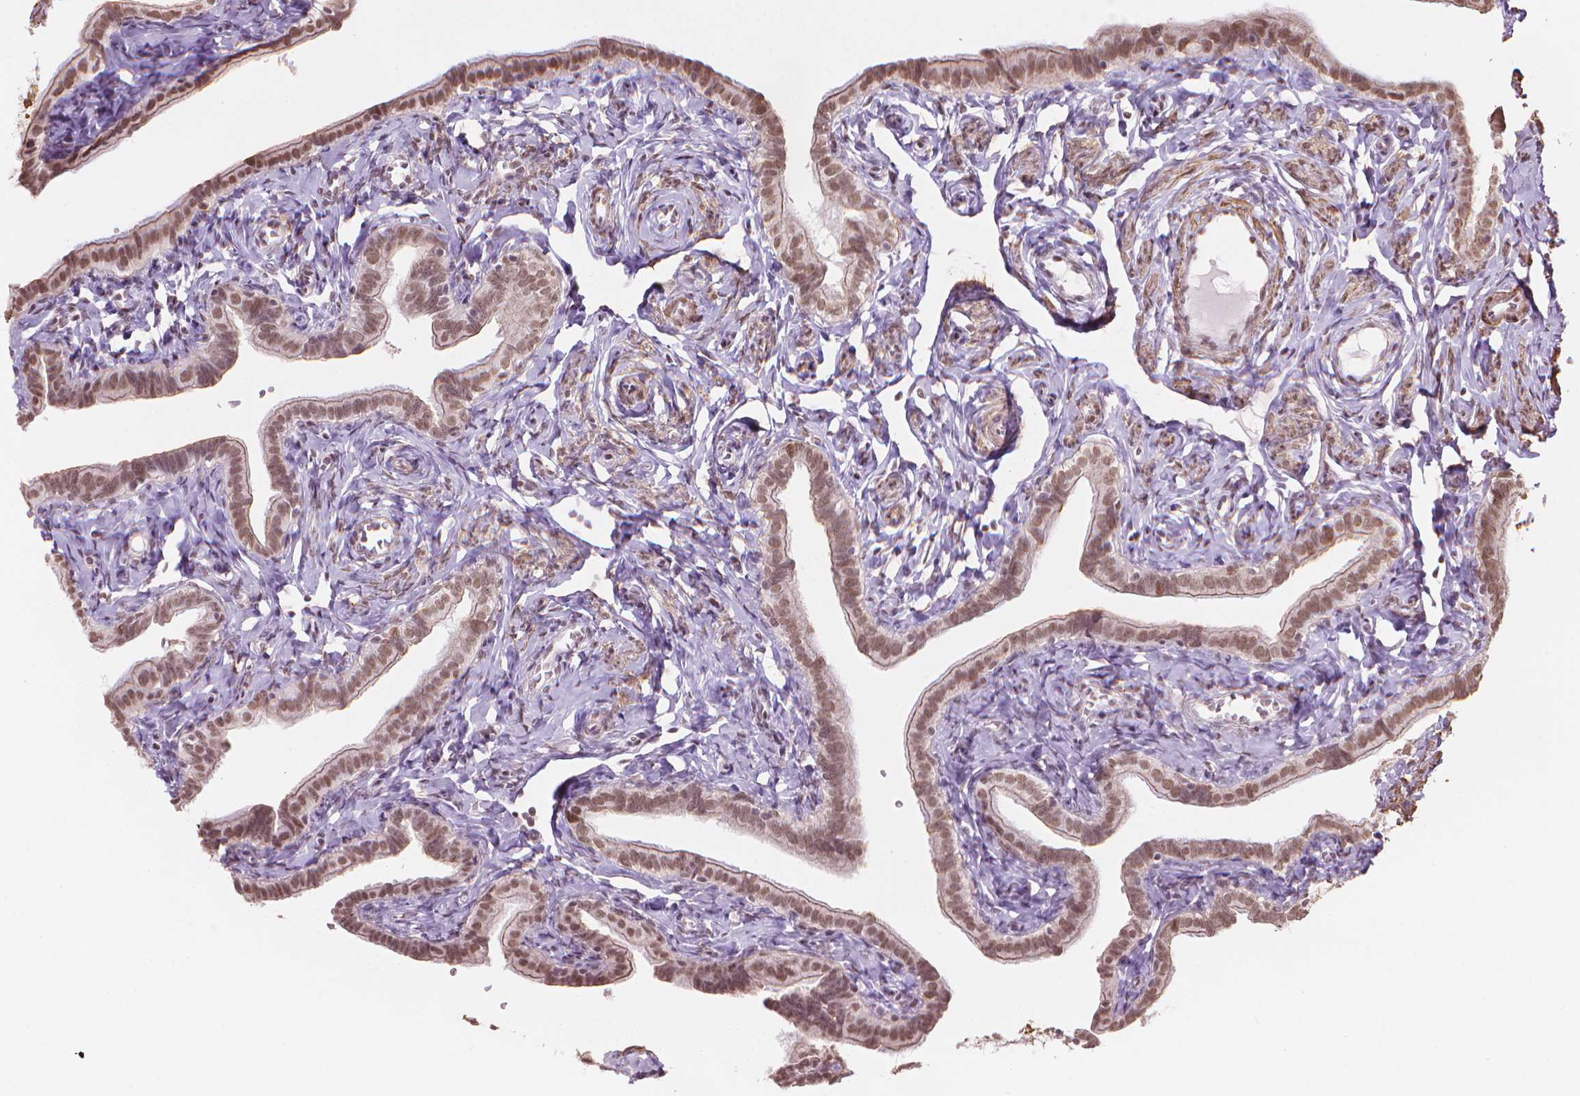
{"staining": {"intensity": "moderate", "quantity": ">75%", "location": "cytoplasmic/membranous,nuclear"}, "tissue": "fallopian tube", "cell_type": "Glandular cells", "image_type": "normal", "snomed": [{"axis": "morphology", "description": "Normal tissue, NOS"}, {"axis": "topography", "description": "Fallopian tube"}], "caption": "Immunohistochemical staining of benign fallopian tube demonstrates moderate cytoplasmic/membranous,nuclear protein positivity in about >75% of glandular cells. The staining was performed using DAB to visualize the protein expression in brown, while the nuclei were stained in blue with hematoxylin (Magnification: 20x).", "gene": "HOXD4", "patient": {"sex": "female", "age": 41}}